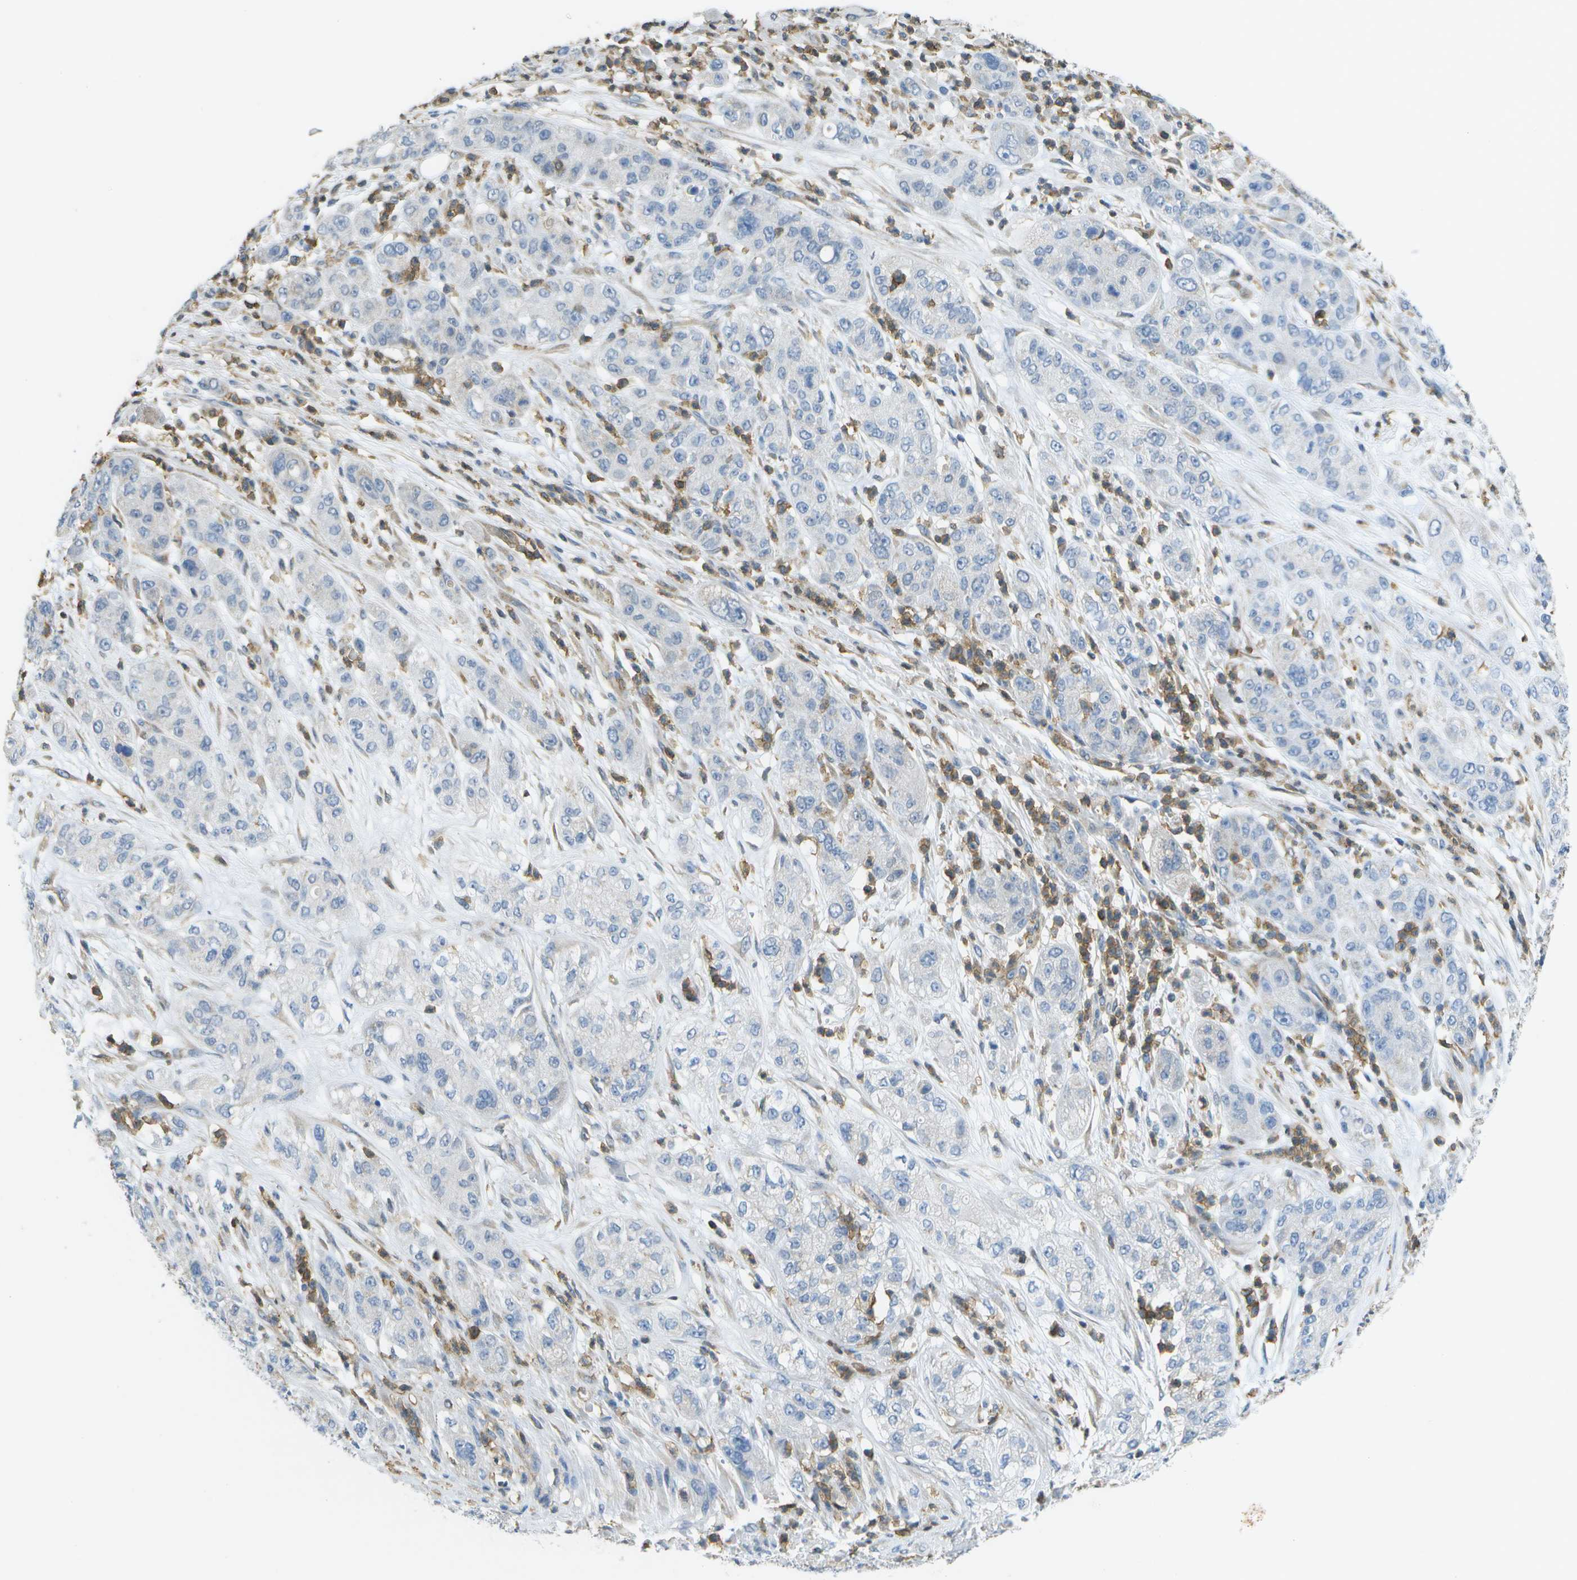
{"staining": {"intensity": "negative", "quantity": "none", "location": "none"}, "tissue": "pancreatic cancer", "cell_type": "Tumor cells", "image_type": "cancer", "snomed": [{"axis": "morphology", "description": "Adenocarcinoma, NOS"}, {"axis": "topography", "description": "Pancreas"}], "caption": "Immunohistochemistry histopathology image of neoplastic tissue: human pancreatic cancer stained with DAB (3,3'-diaminobenzidine) displays no significant protein staining in tumor cells. (Brightfield microscopy of DAB immunohistochemistry (IHC) at high magnification).", "gene": "RCSD1", "patient": {"sex": "female", "age": 78}}